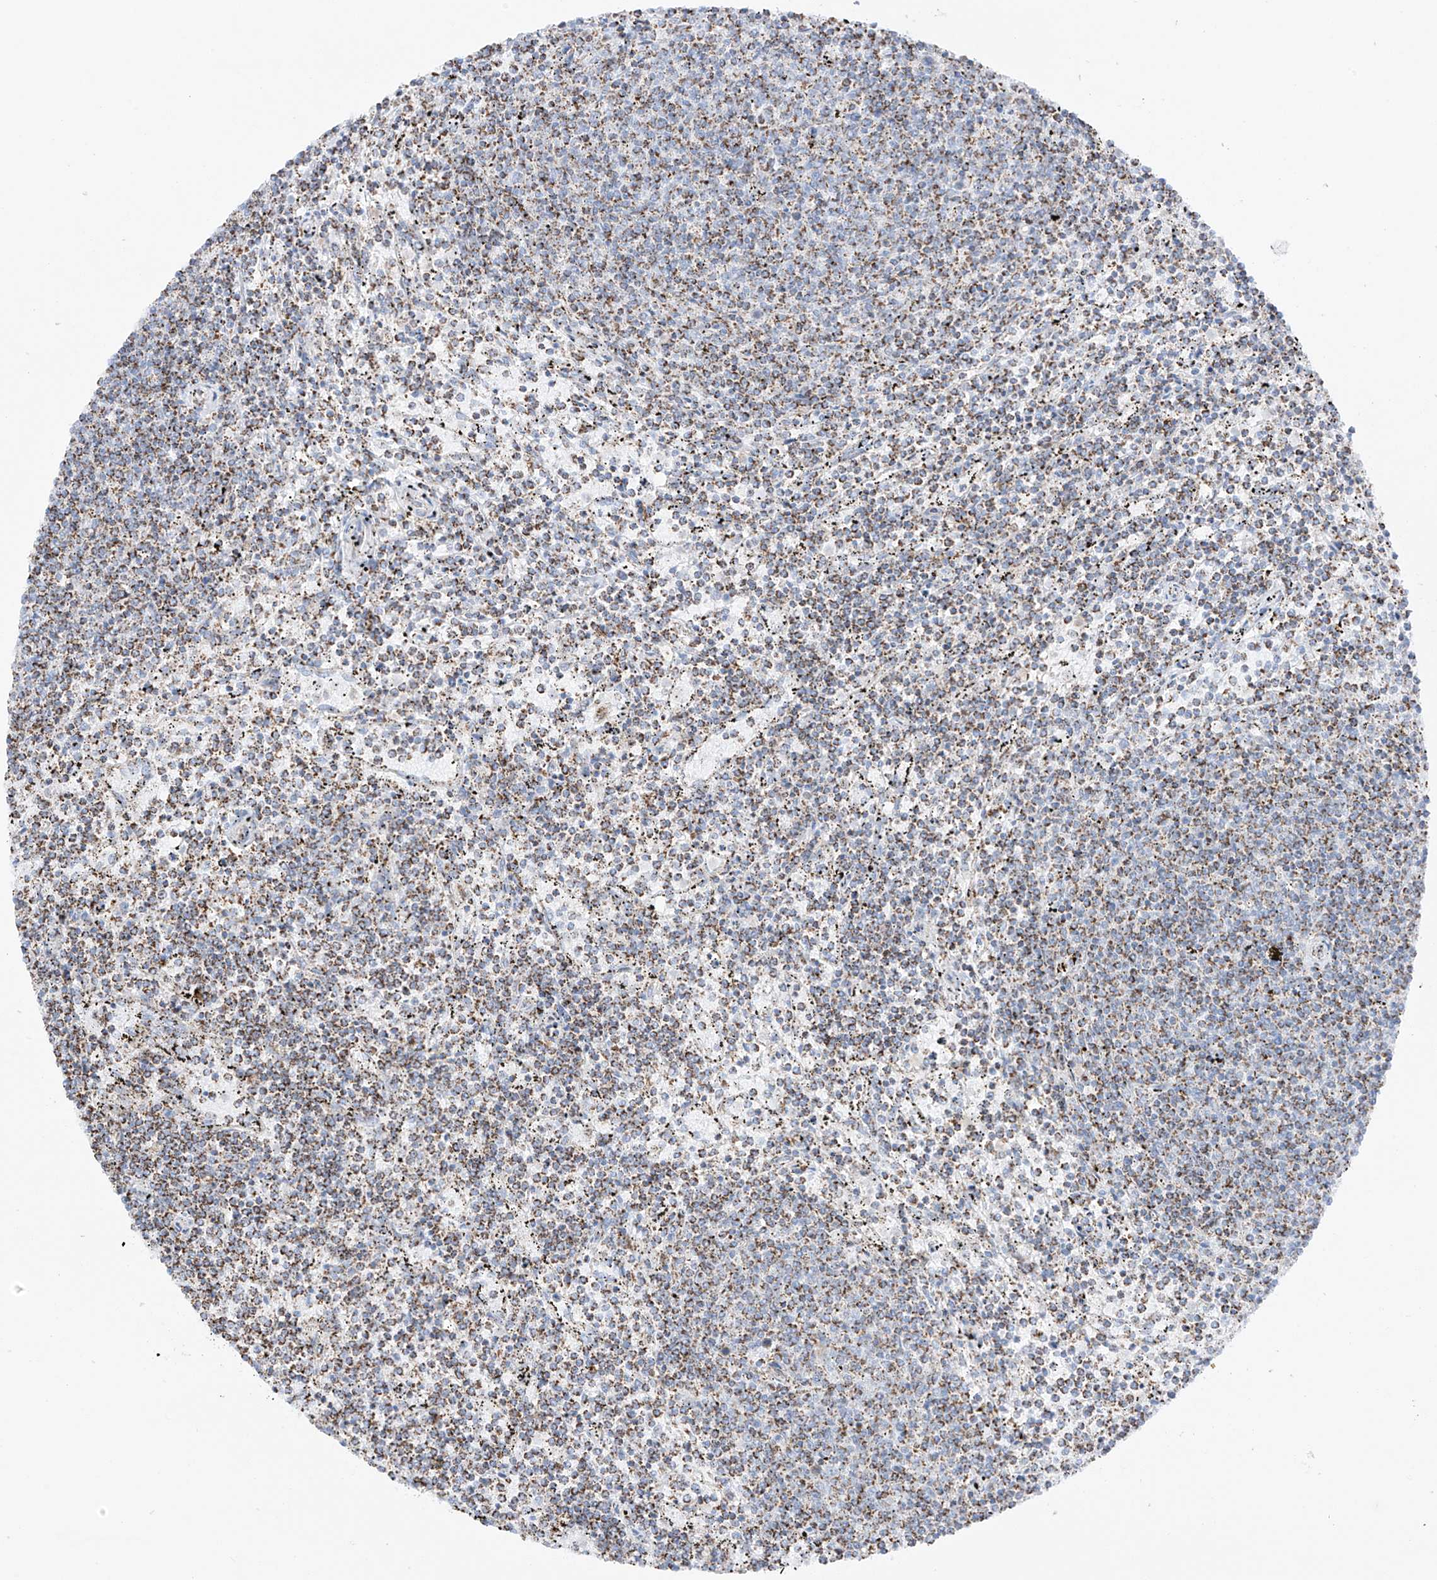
{"staining": {"intensity": "weak", "quantity": "25%-75%", "location": "cytoplasmic/membranous"}, "tissue": "lymphoma", "cell_type": "Tumor cells", "image_type": "cancer", "snomed": [{"axis": "morphology", "description": "Malignant lymphoma, non-Hodgkin's type, Low grade"}, {"axis": "topography", "description": "Spleen"}], "caption": "Immunohistochemical staining of human lymphoma demonstrates low levels of weak cytoplasmic/membranous protein expression in about 25%-75% of tumor cells.", "gene": "XKR3", "patient": {"sex": "female", "age": 50}}